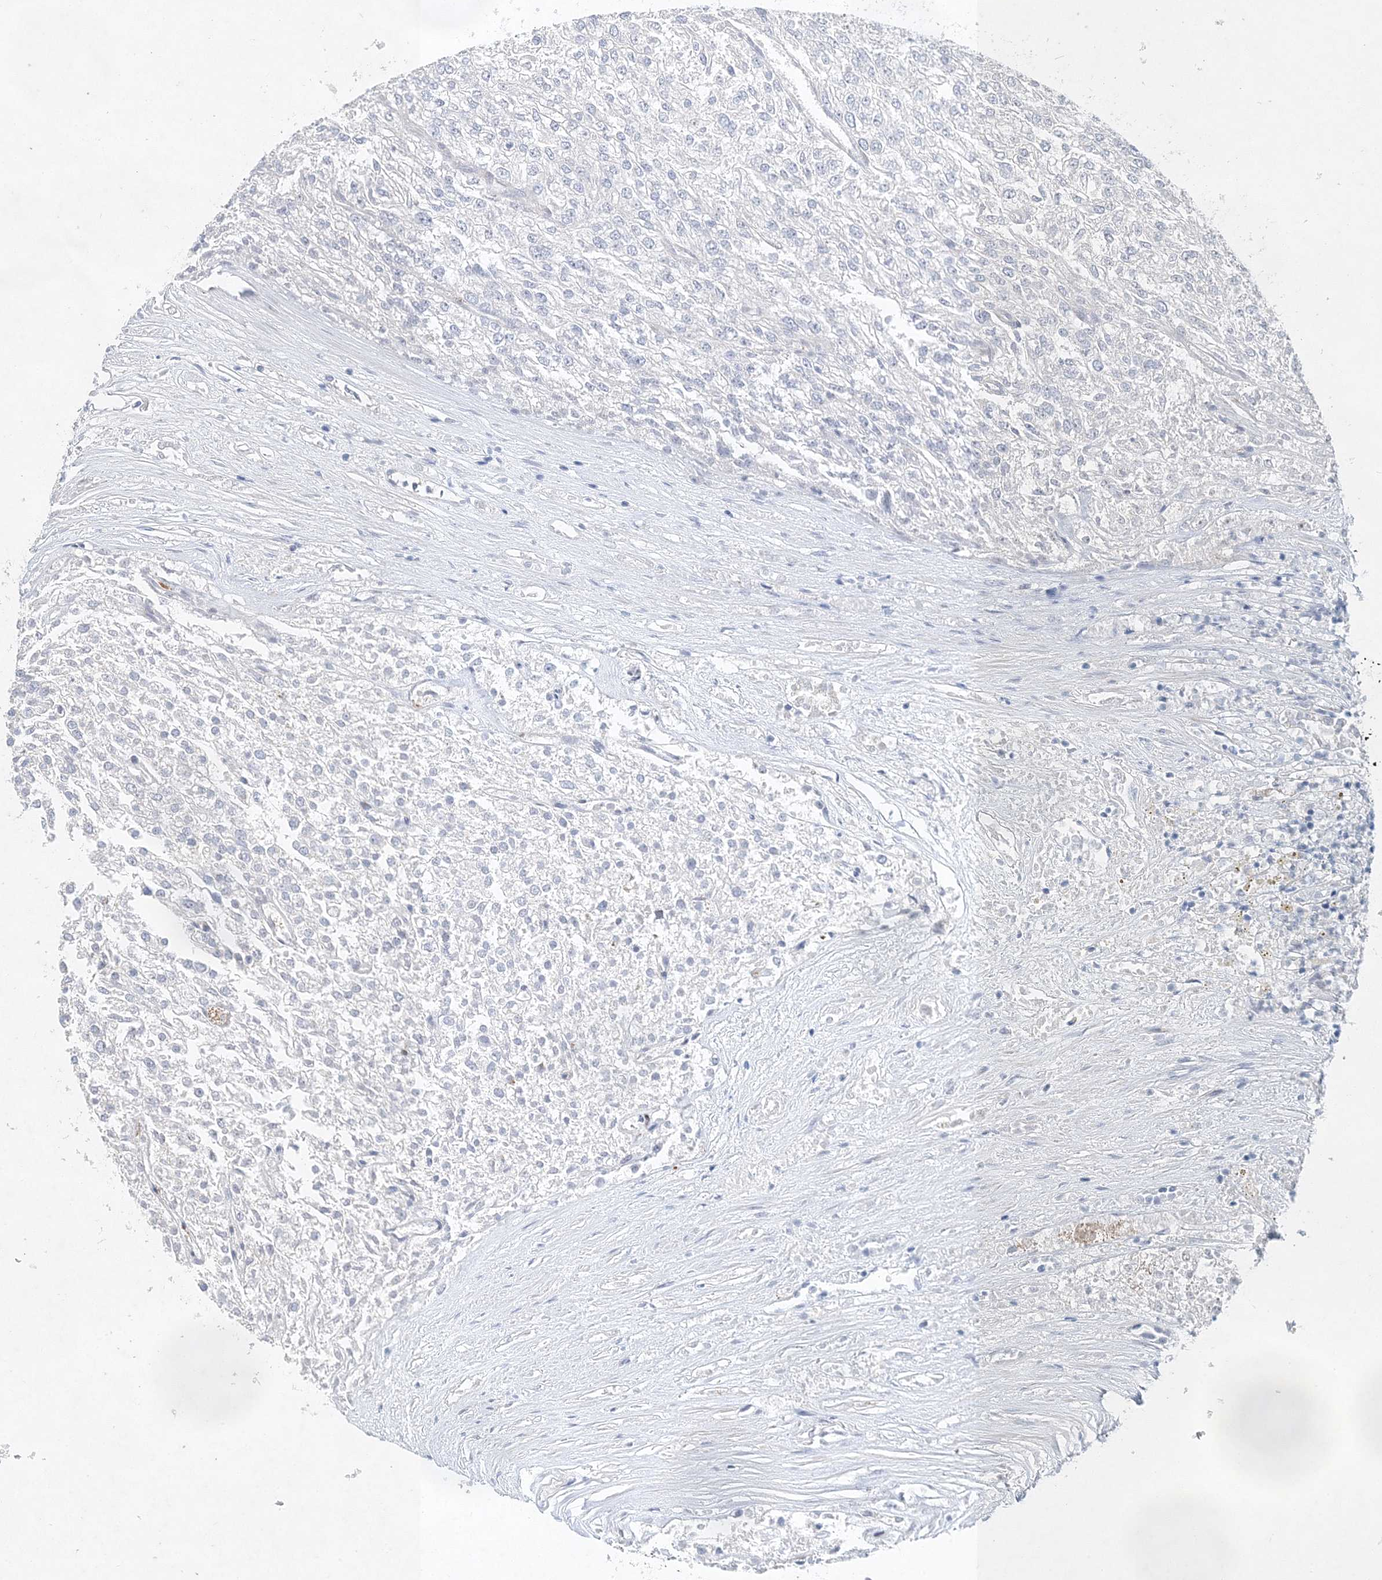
{"staining": {"intensity": "negative", "quantity": "none", "location": "none"}, "tissue": "renal cancer", "cell_type": "Tumor cells", "image_type": "cancer", "snomed": [{"axis": "morphology", "description": "Adenocarcinoma, NOS"}, {"axis": "topography", "description": "Kidney"}], "caption": "Tumor cells are negative for protein expression in human renal cancer (adenocarcinoma). (DAB IHC with hematoxylin counter stain).", "gene": "UIMC1", "patient": {"sex": "female", "age": 54}}